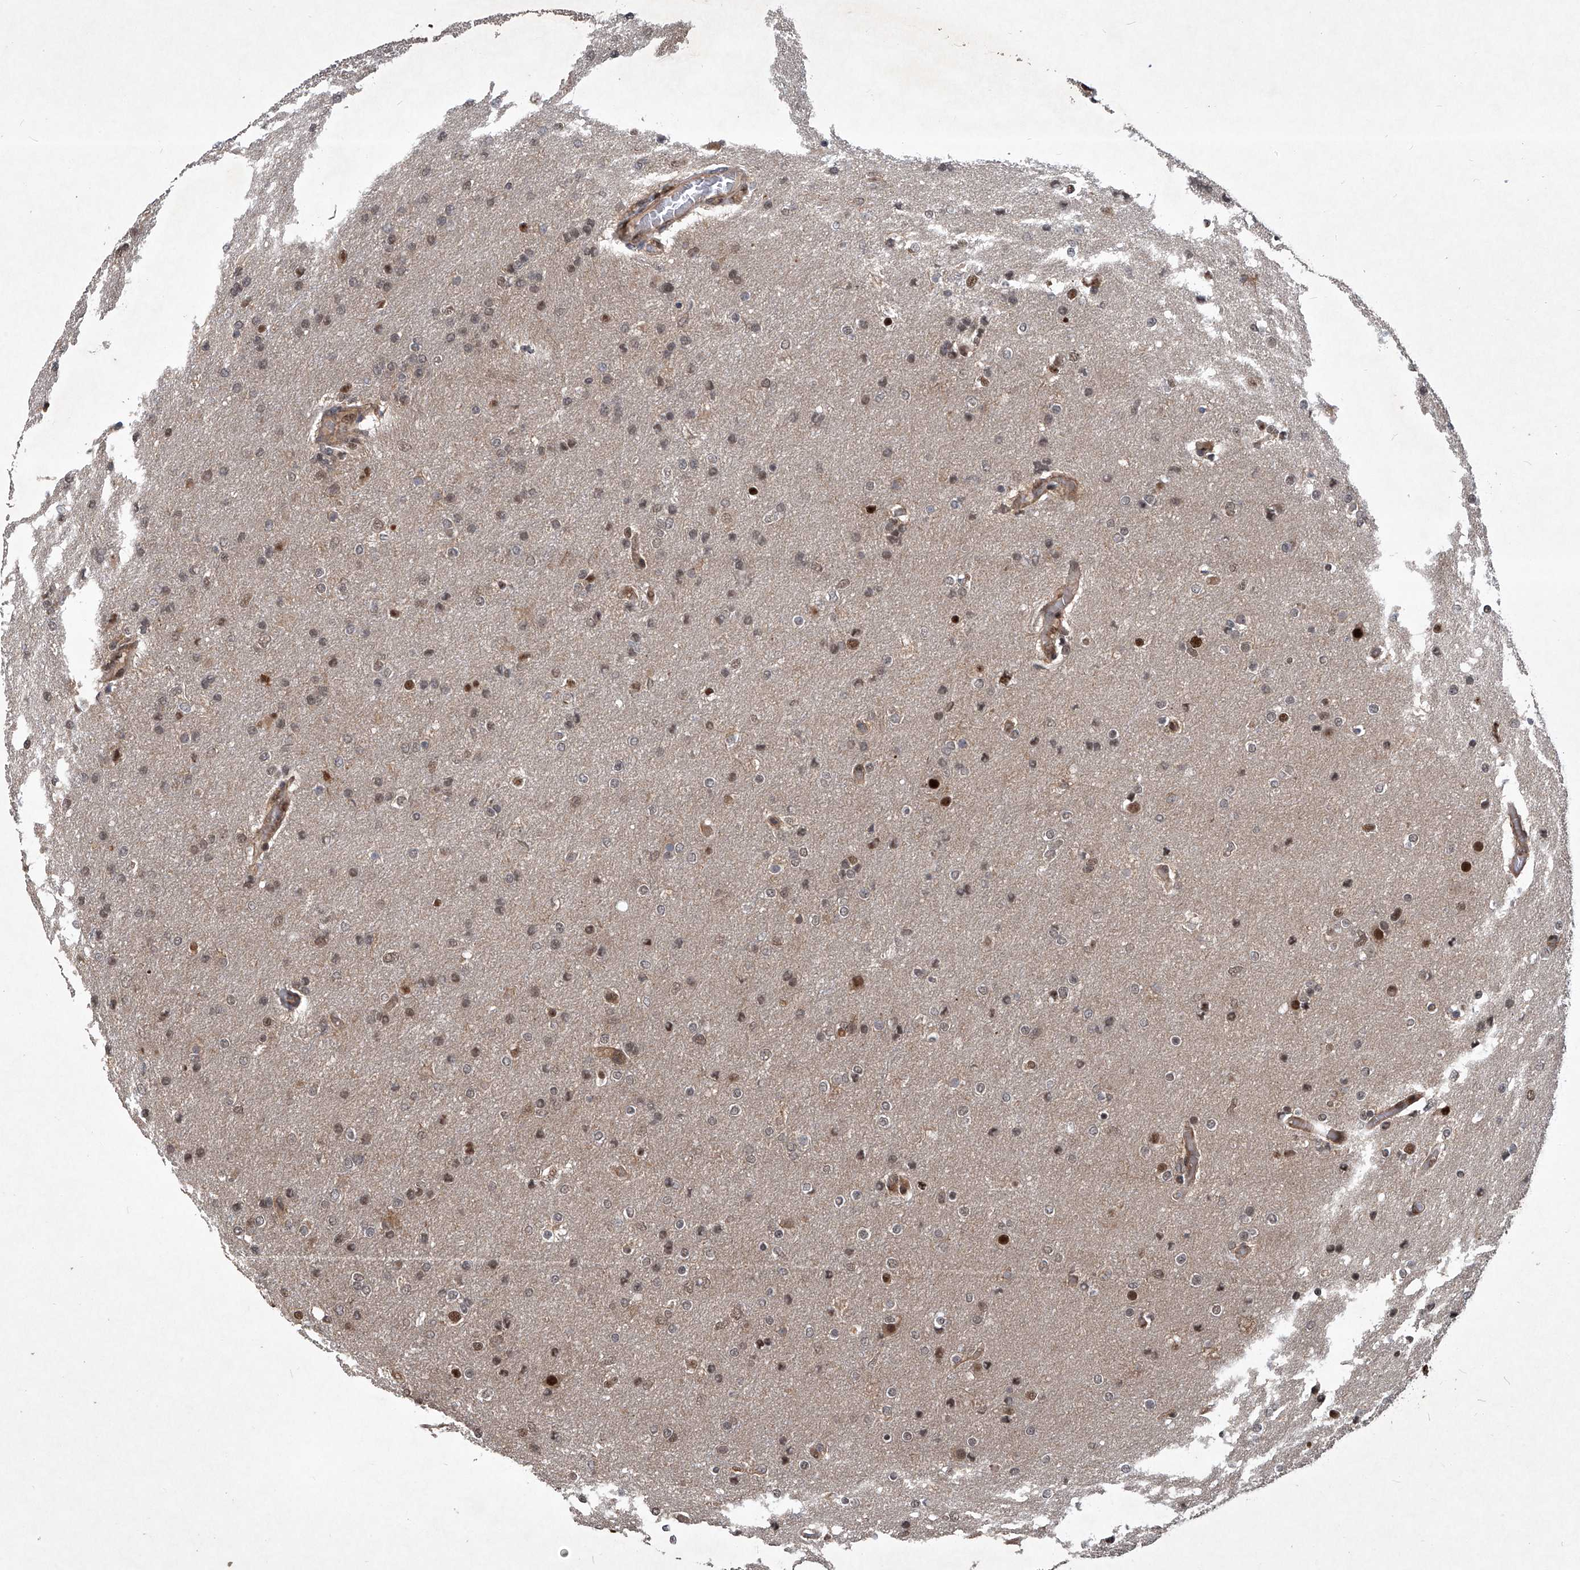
{"staining": {"intensity": "strong", "quantity": "25%-75%", "location": "nuclear"}, "tissue": "glioma", "cell_type": "Tumor cells", "image_type": "cancer", "snomed": [{"axis": "morphology", "description": "Glioma, malignant, High grade"}, {"axis": "topography", "description": "Cerebral cortex"}], "caption": "An IHC micrograph of tumor tissue is shown. Protein staining in brown shows strong nuclear positivity in malignant high-grade glioma within tumor cells.", "gene": "PSMB1", "patient": {"sex": "female", "age": 36}}